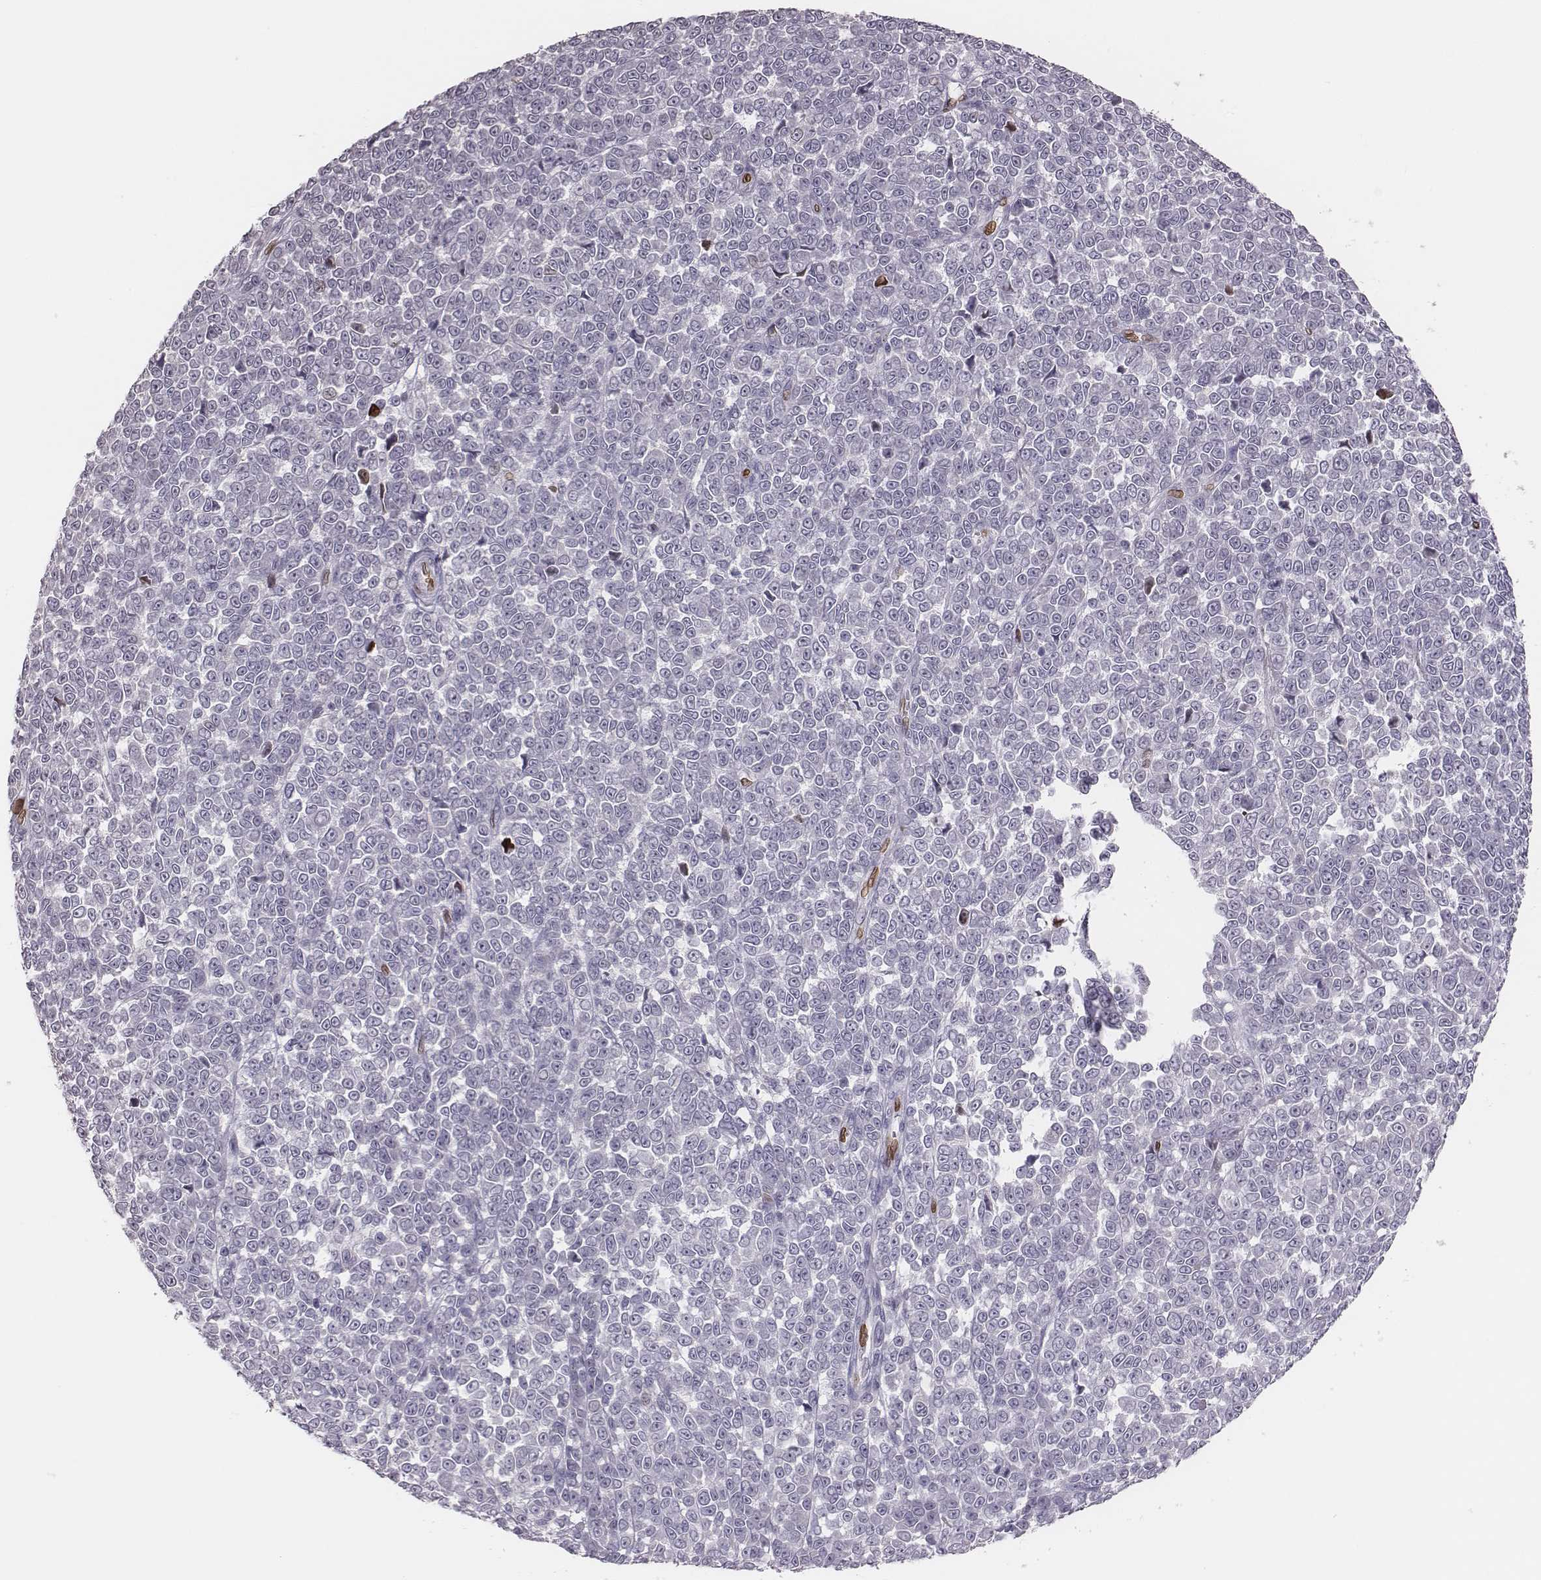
{"staining": {"intensity": "negative", "quantity": "none", "location": "none"}, "tissue": "melanoma", "cell_type": "Tumor cells", "image_type": "cancer", "snomed": [{"axis": "morphology", "description": "Malignant melanoma, NOS"}, {"axis": "topography", "description": "Skin"}], "caption": "An immunohistochemistry image of malignant melanoma is shown. There is no staining in tumor cells of malignant melanoma.", "gene": "ADGRF4", "patient": {"sex": "female", "age": 95}}